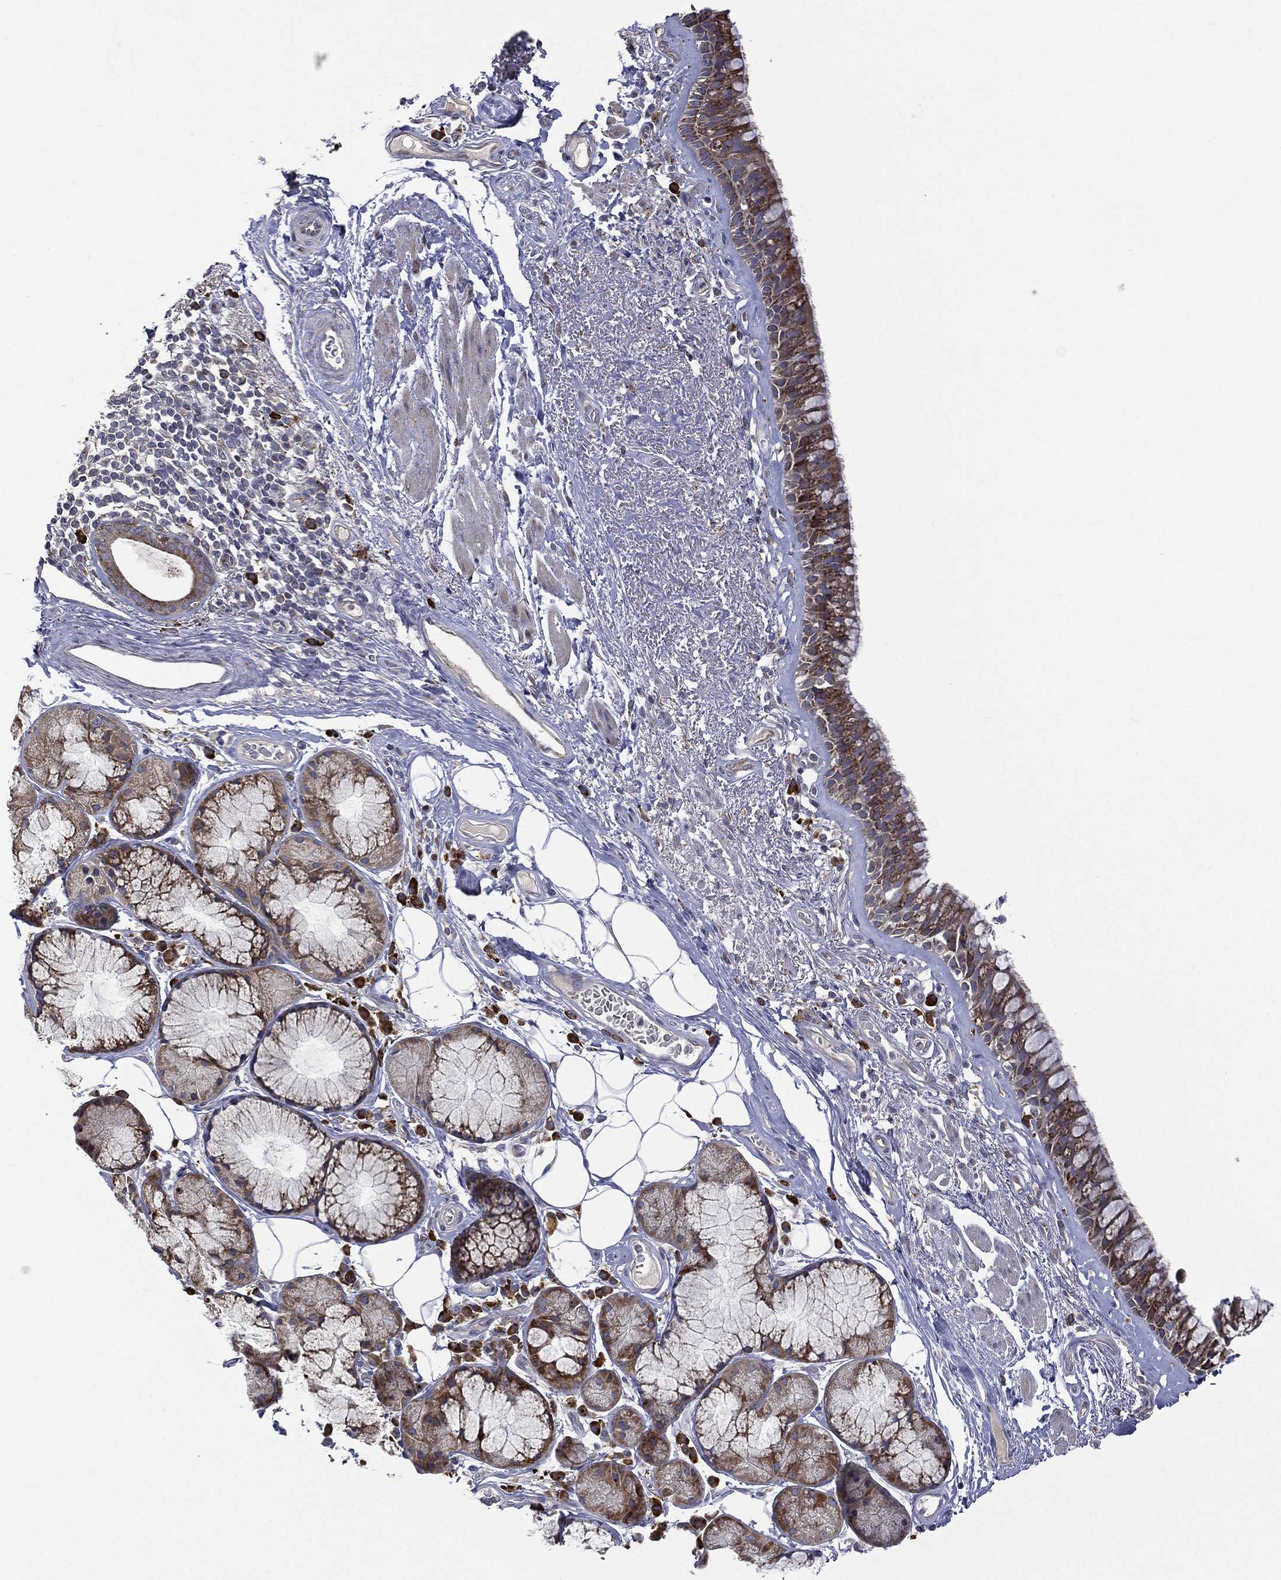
{"staining": {"intensity": "strong", "quantity": ">75%", "location": "cytoplasmic/membranous"}, "tissue": "bronchus", "cell_type": "Respiratory epithelial cells", "image_type": "normal", "snomed": [{"axis": "morphology", "description": "Normal tissue, NOS"}, {"axis": "topography", "description": "Bronchus"}], "caption": "Brown immunohistochemical staining in normal bronchus exhibits strong cytoplasmic/membranous positivity in approximately >75% of respiratory epithelial cells. (brown staining indicates protein expression, while blue staining denotes nuclei).", "gene": "C20orf96", "patient": {"sex": "male", "age": 82}}